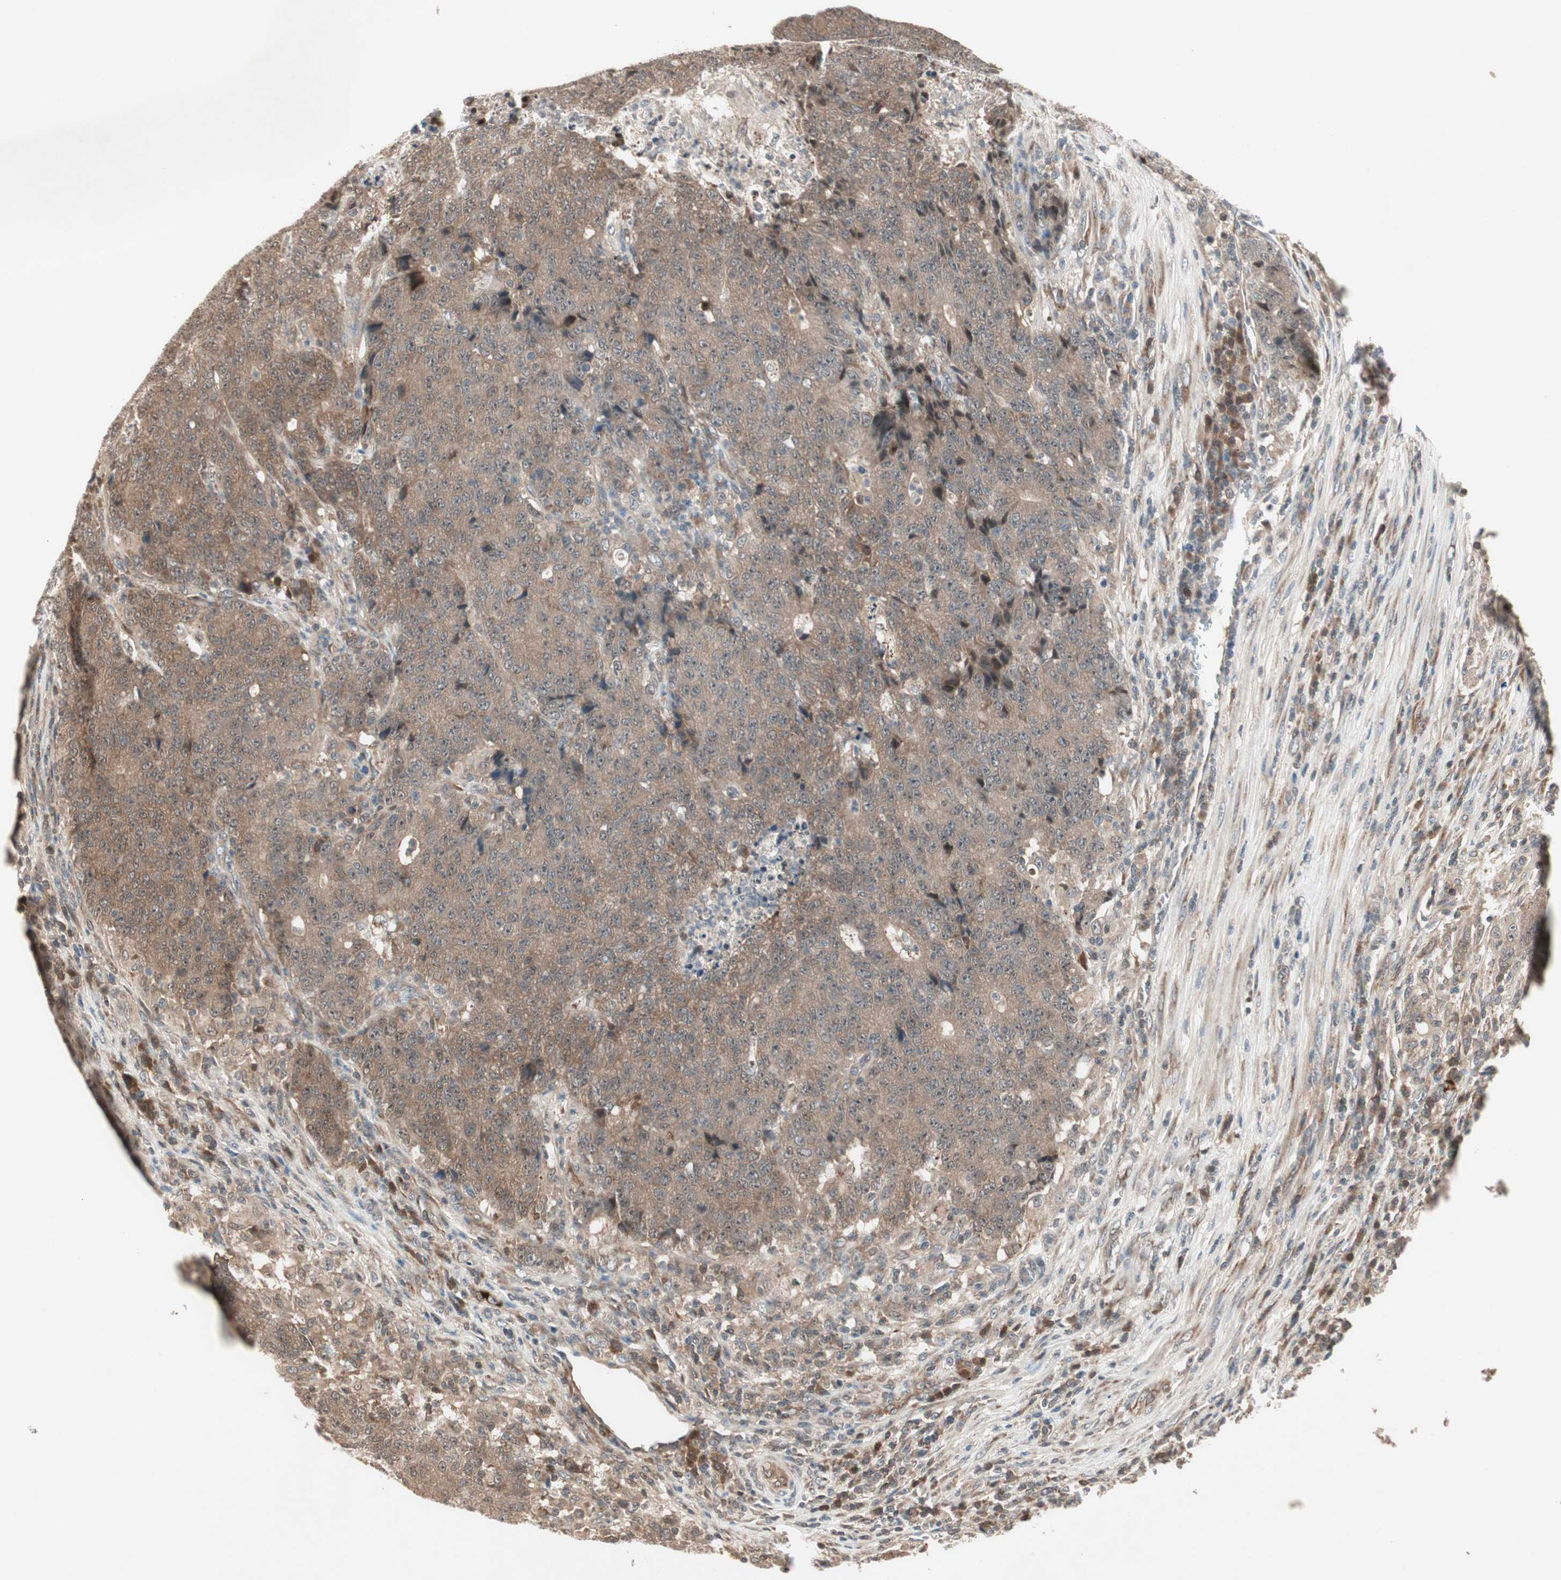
{"staining": {"intensity": "weak", "quantity": "25%-75%", "location": "cytoplasmic/membranous,nuclear"}, "tissue": "colorectal cancer", "cell_type": "Tumor cells", "image_type": "cancer", "snomed": [{"axis": "morphology", "description": "Normal tissue, NOS"}, {"axis": "morphology", "description": "Adenocarcinoma, NOS"}, {"axis": "topography", "description": "Colon"}], "caption": "A histopathology image of colorectal adenocarcinoma stained for a protein reveals weak cytoplasmic/membranous and nuclear brown staining in tumor cells. The staining was performed using DAB to visualize the protein expression in brown, while the nuclei were stained in blue with hematoxylin (Magnification: 20x).", "gene": "IRS1", "patient": {"sex": "female", "age": 75}}